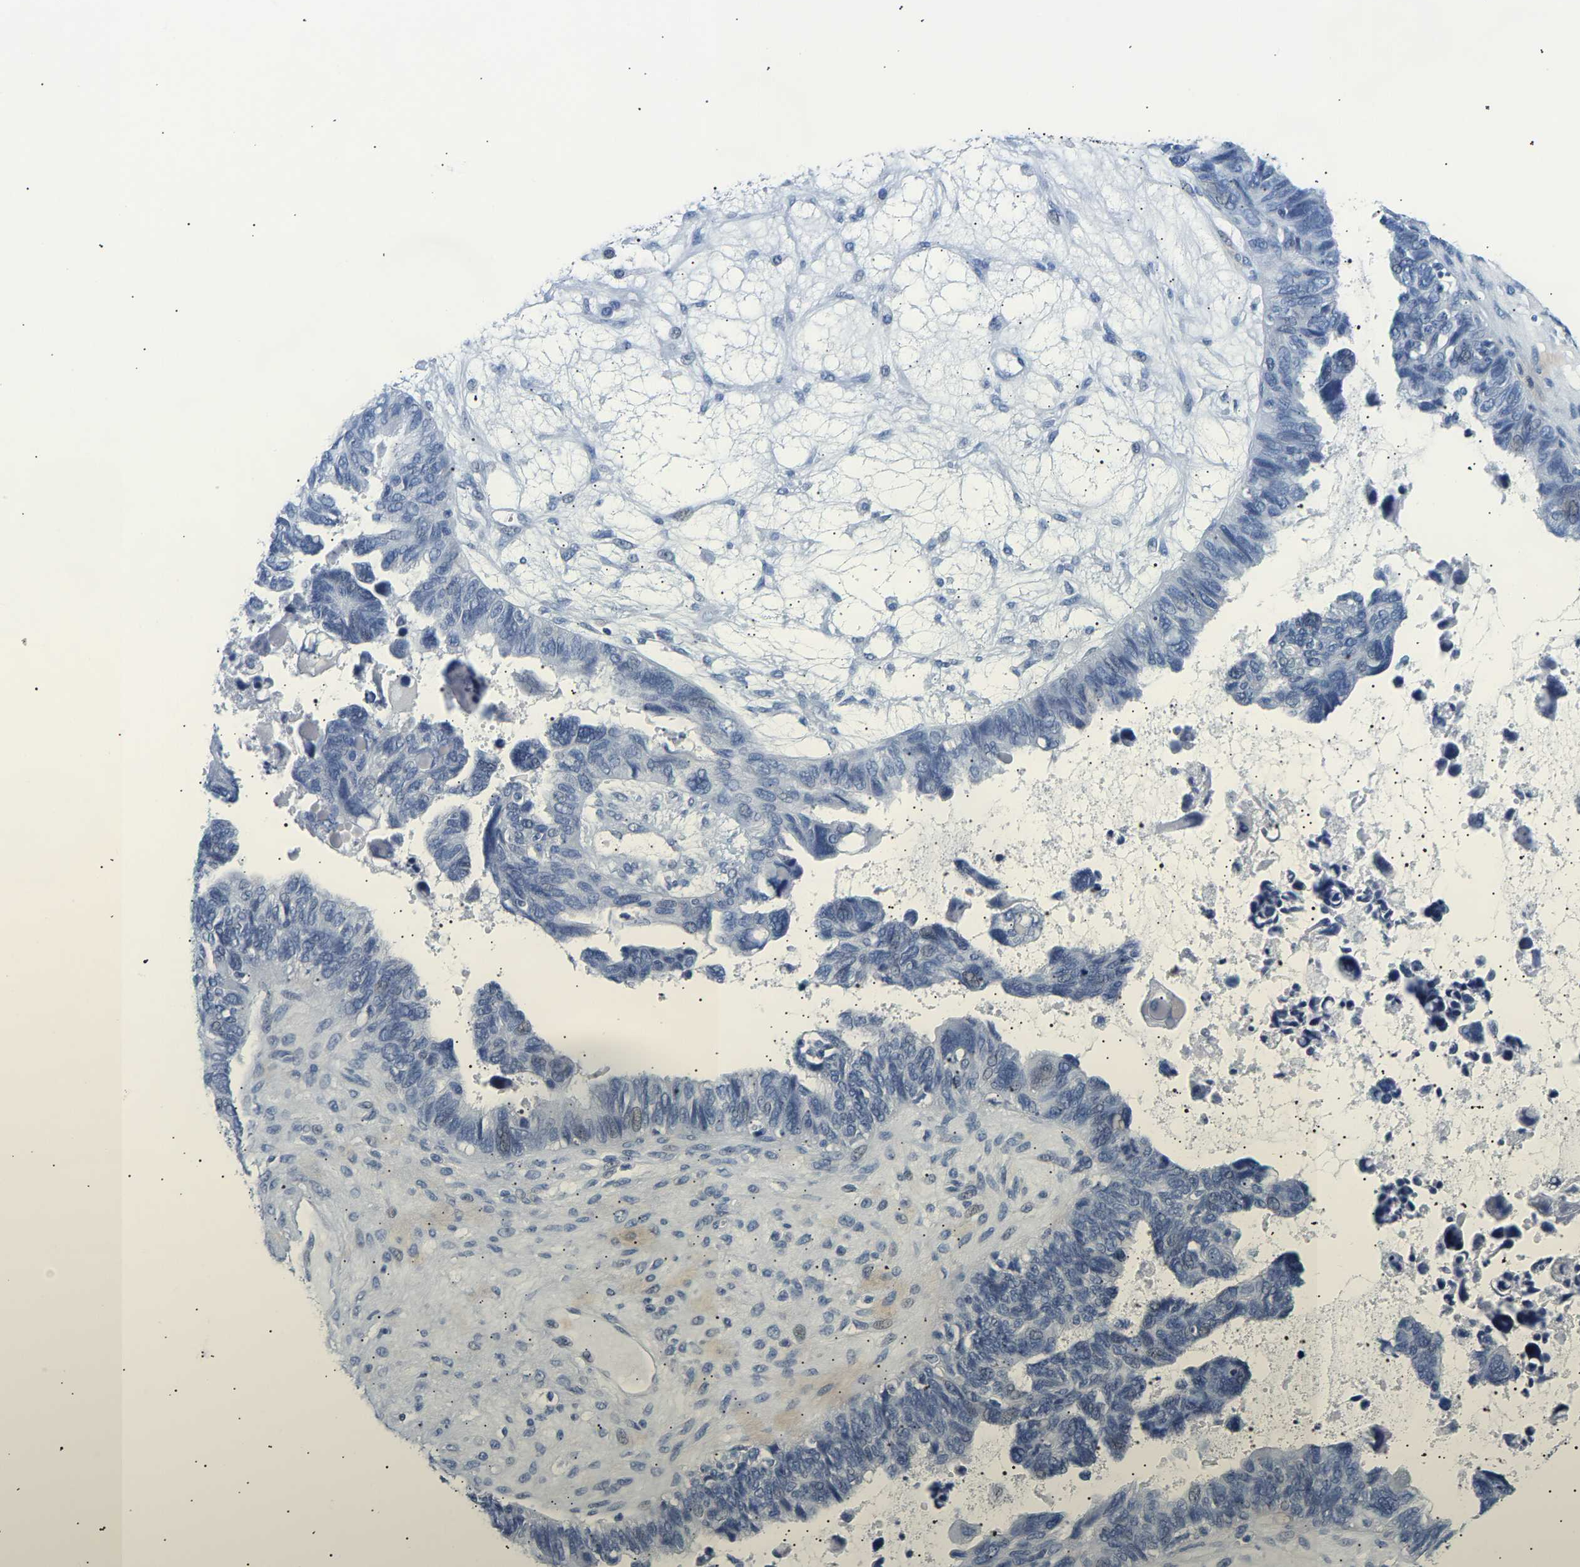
{"staining": {"intensity": "negative", "quantity": "none", "location": "none"}, "tissue": "ovarian cancer", "cell_type": "Tumor cells", "image_type": "cancer", "snomed": [{"axis": "morphology", "description": "Cystadenocarcinoma, serous, NOS"}, {"axis": "topography", "description": "Ovary"}], "caption": "The micrograph displays no significant positivity in tumor cells of serous cystadenocarcinoma (ovarian).", "gene": "SPINK2", "patient": {"sex": "female", "age": 79}}